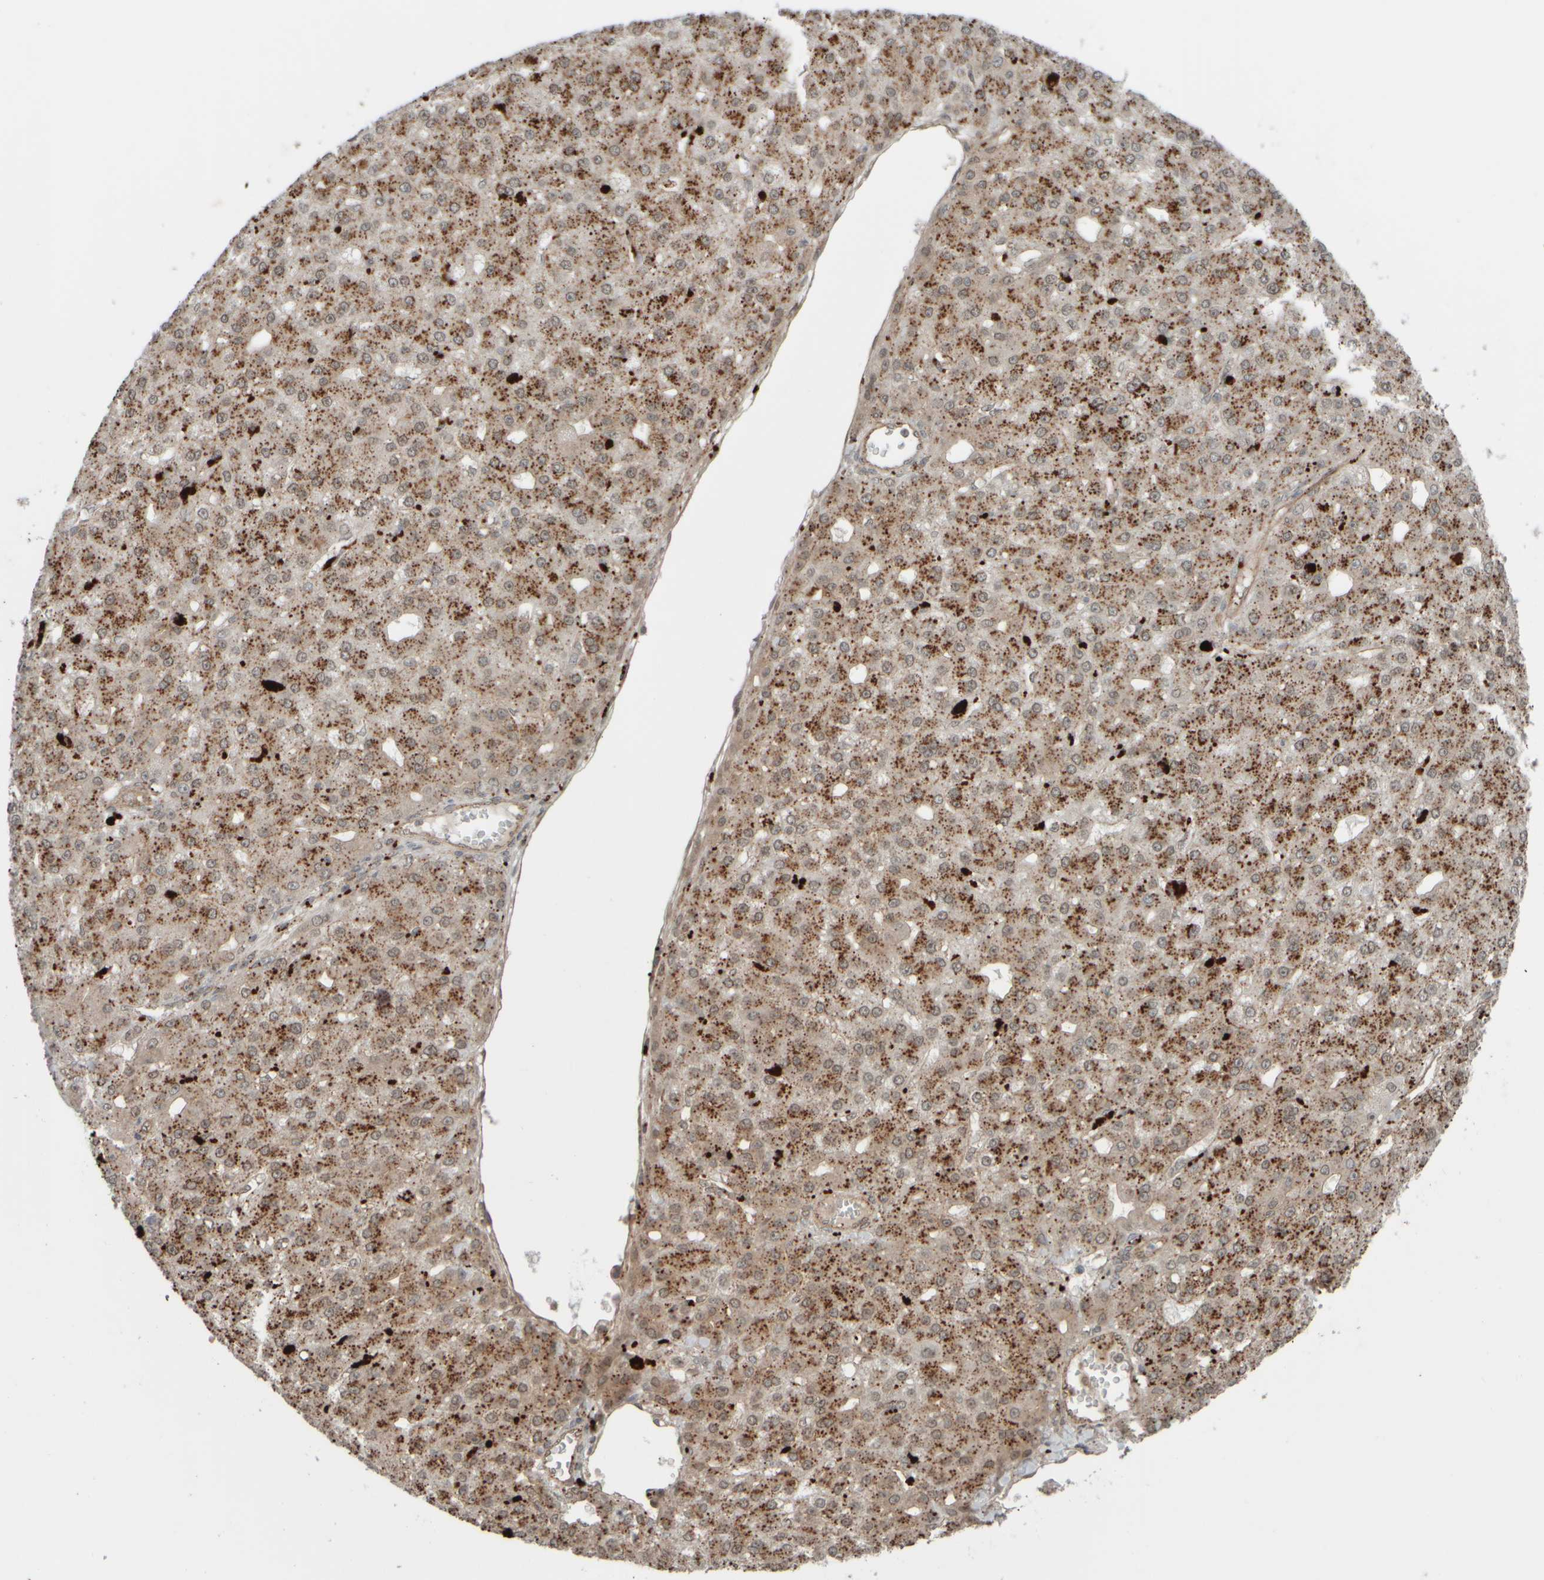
{"staining": {"intensity": "moderate", "quantity": ">75%", "location": "cytoplasmic/membranous"}, "tissue": "liver cancer", "cell_type": "Tumor cells", "image_type": "cancer", "snomed": [{"axis": "morphology", "description": "Carcinoma, Hepatocellular, NOS"}, {"axis": "topography", "description": "Liver"}], "caption": "Brown immunohistochemical staining in human liver hepatocellular carcinoma shows moderate cytoplasmic/membranous staining in approximately >75% of tumor cells.", "gene": "GIGYF1", "patient": {"sex": "male", "age": 67}}